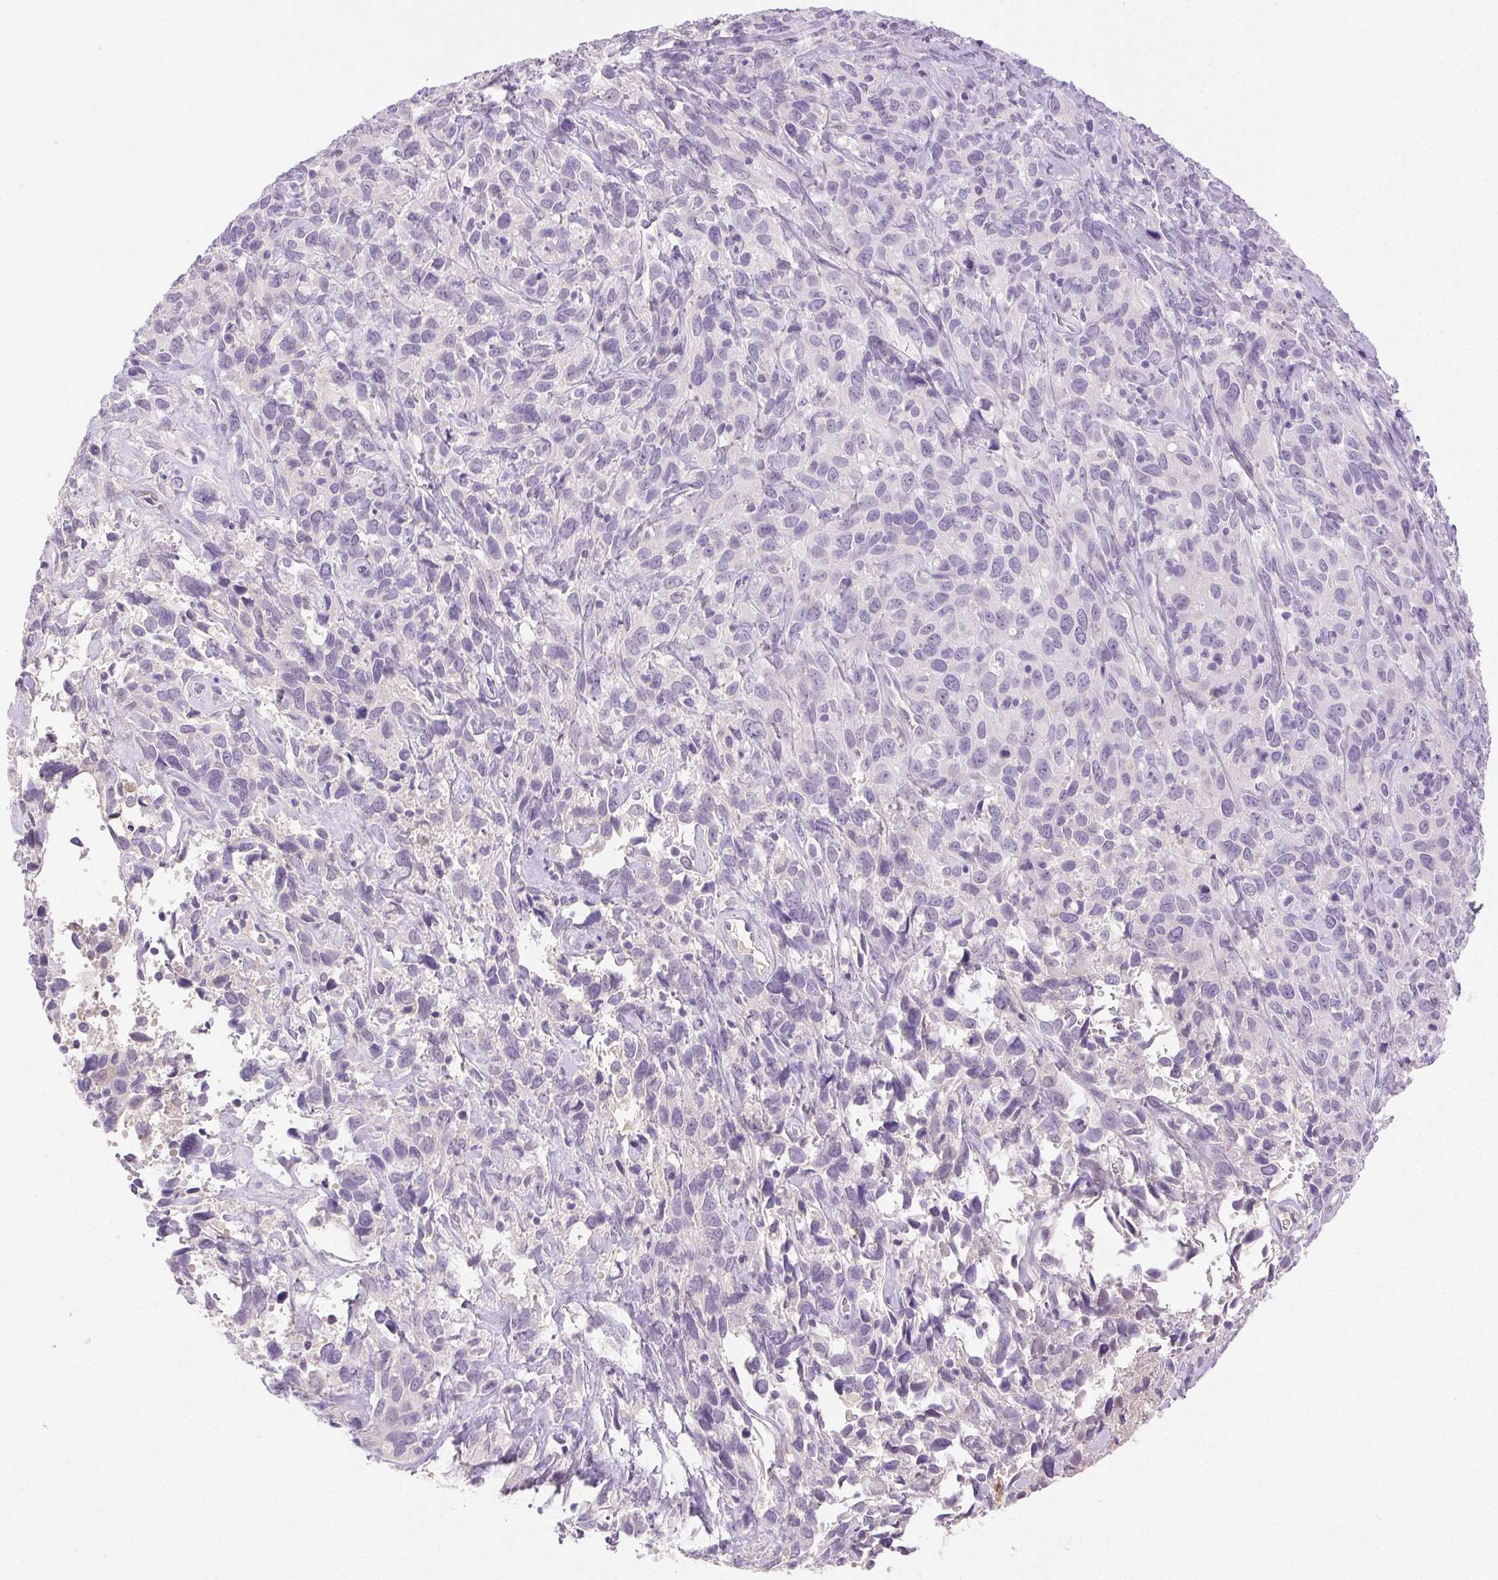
{"staining": {"intensity": "negative", "quantity": "none", "location": "none"}, "tissue": "cervical cancer", "cell_type": "Tumor cells", "image_type": "cancer", "snomed": [{"axis": "morphology", "description": "Normal tissue, NOS"}, {"axis": "morphology", "description": "Squamous cell carcinoma, NOS"}, {"axis": "topography", "description": "Cervix"}], "caption": "Tumor cells are negative for protein expression in human cervical squamous cell carcinoma.", "gene": "EMX2", "patient": {"sex": "female", "age": 51}}